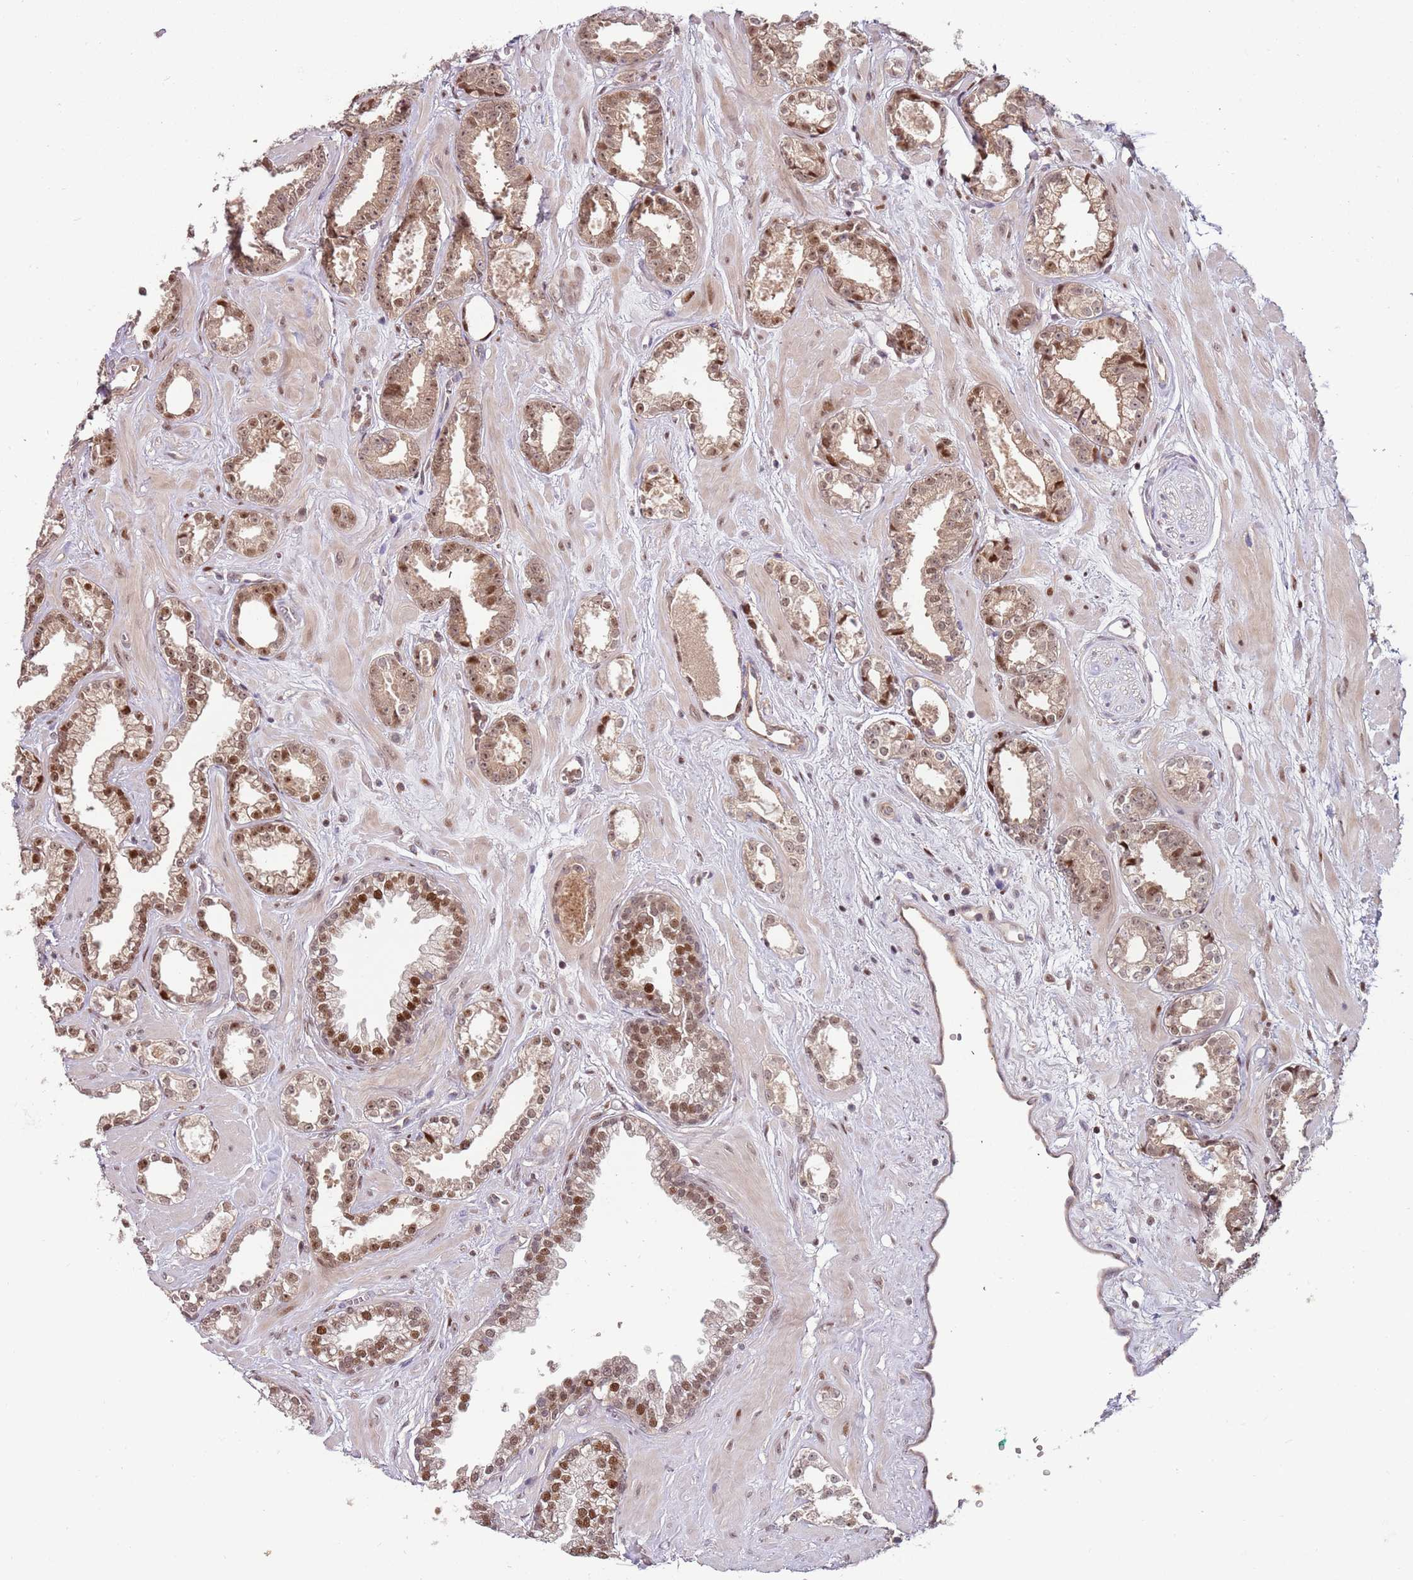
{"staining": {"intensity": "moderate", "quantity": ">75%", "location": "nuclear"}, "tissue": "prostate cancer", "cell_type": "Tumor cells", "image_type": "cancer", "snomed": [{"axis": "morphology", "description": "Adenocarcinoma, Low grade"}, {"axis": "topography", "description": "Prostate"}], "caption": "A micrograph of human prostate cancer (adenocarcinoma (low-grade)) stained for a protein shows moderate nuclear brown staining in tumor cells. Nuclei are stained in blue.", "gene": "GSTO2", "patient": {"sex": "male", "age": 60}}